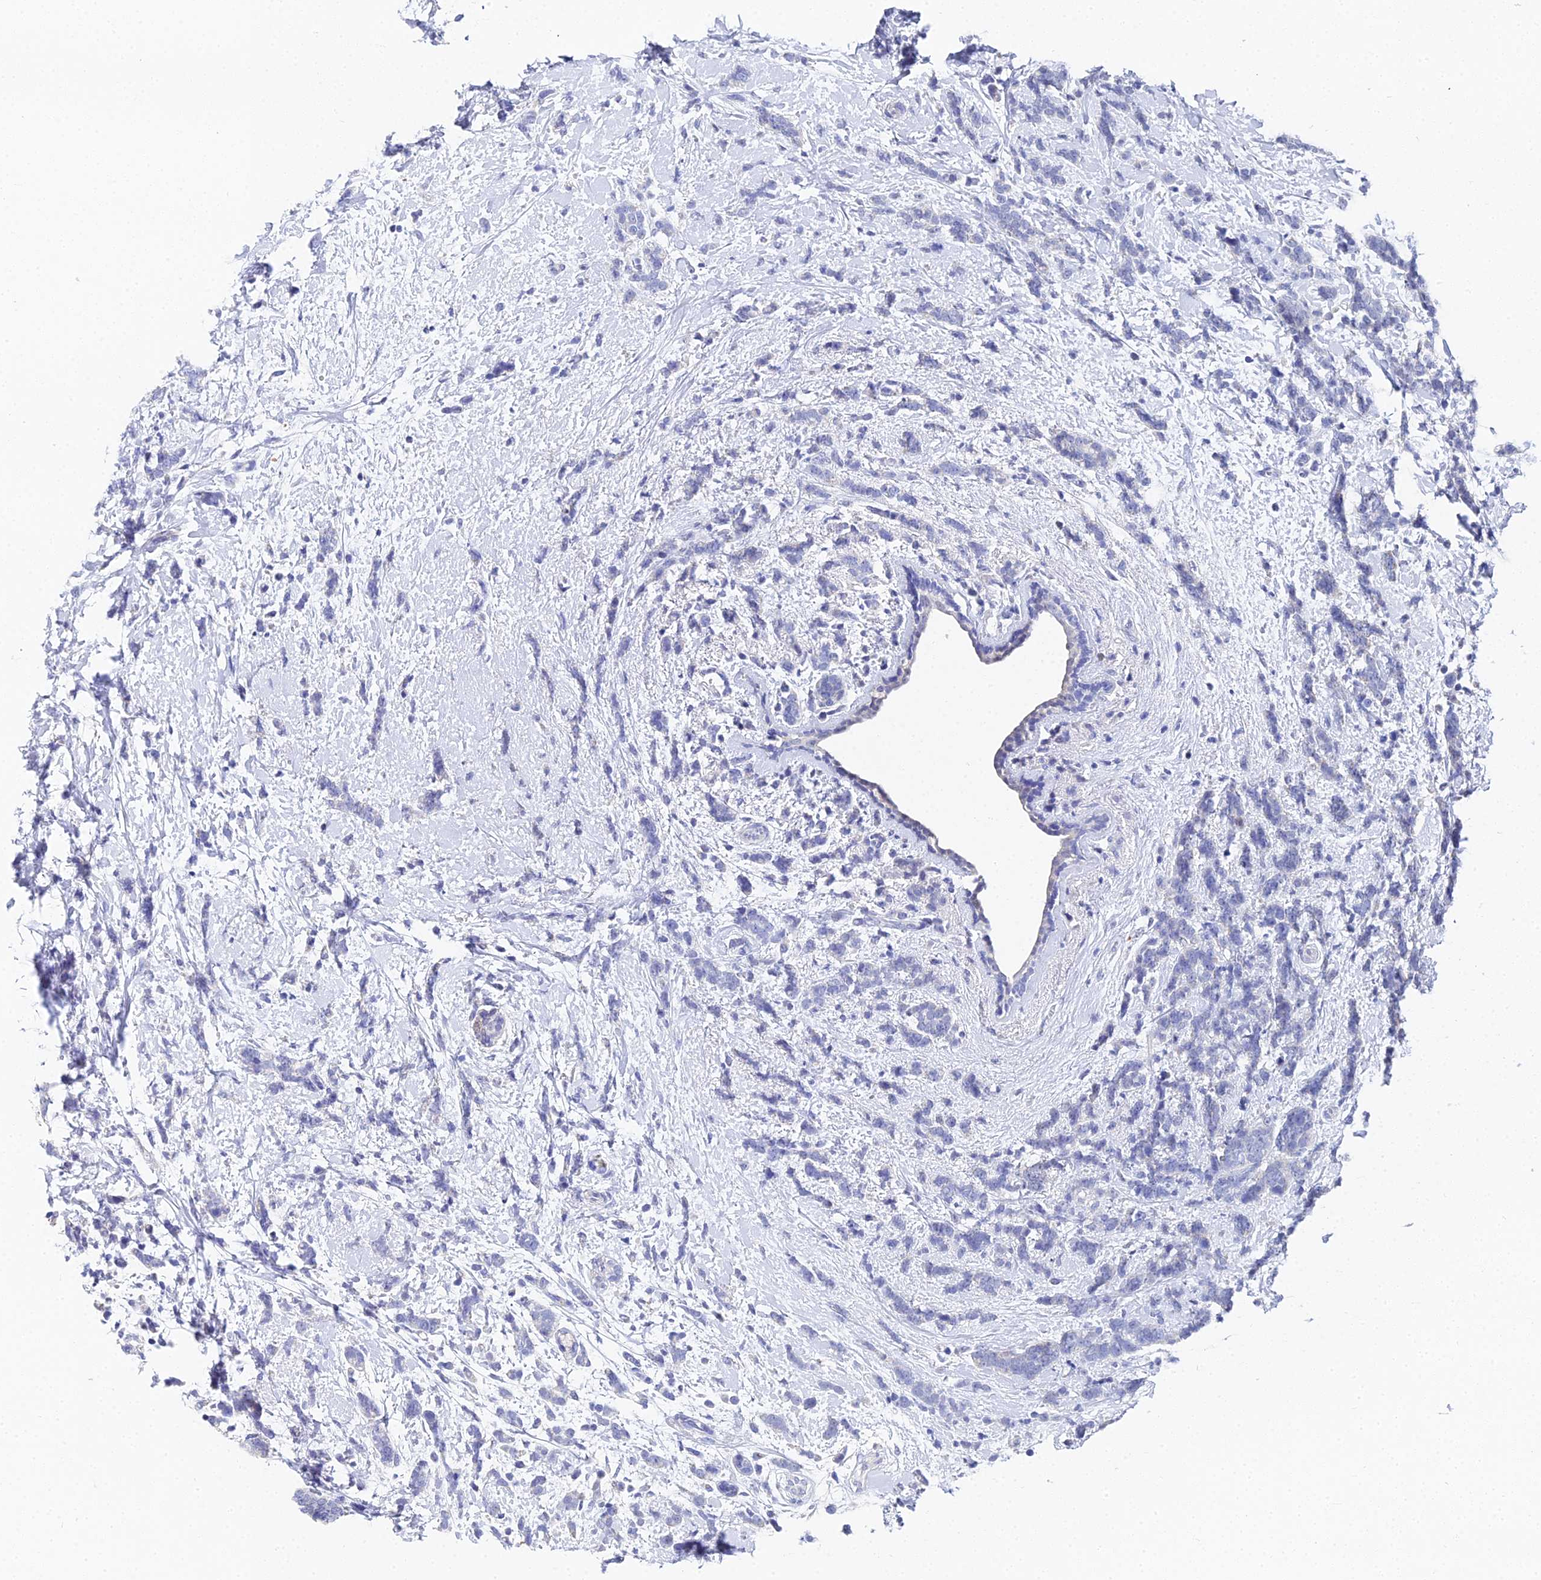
{"staining": {"intensity": "negative", "quantity": "none", "location": "none"}, "tissue": "breast cancer", "cell_type": "Tumor cells", "image_type": "cancer", "snomed": [{"axis": "morphology", "description": "Lobular carcinoma"}, {"axis": "topography", "description": "Breast"}], "caption": "Tumor cells are negative for protein expression in human lobular carcinoma (breast).", "gene": "OCM", "patient": {"sex": "female", "age": 58}}